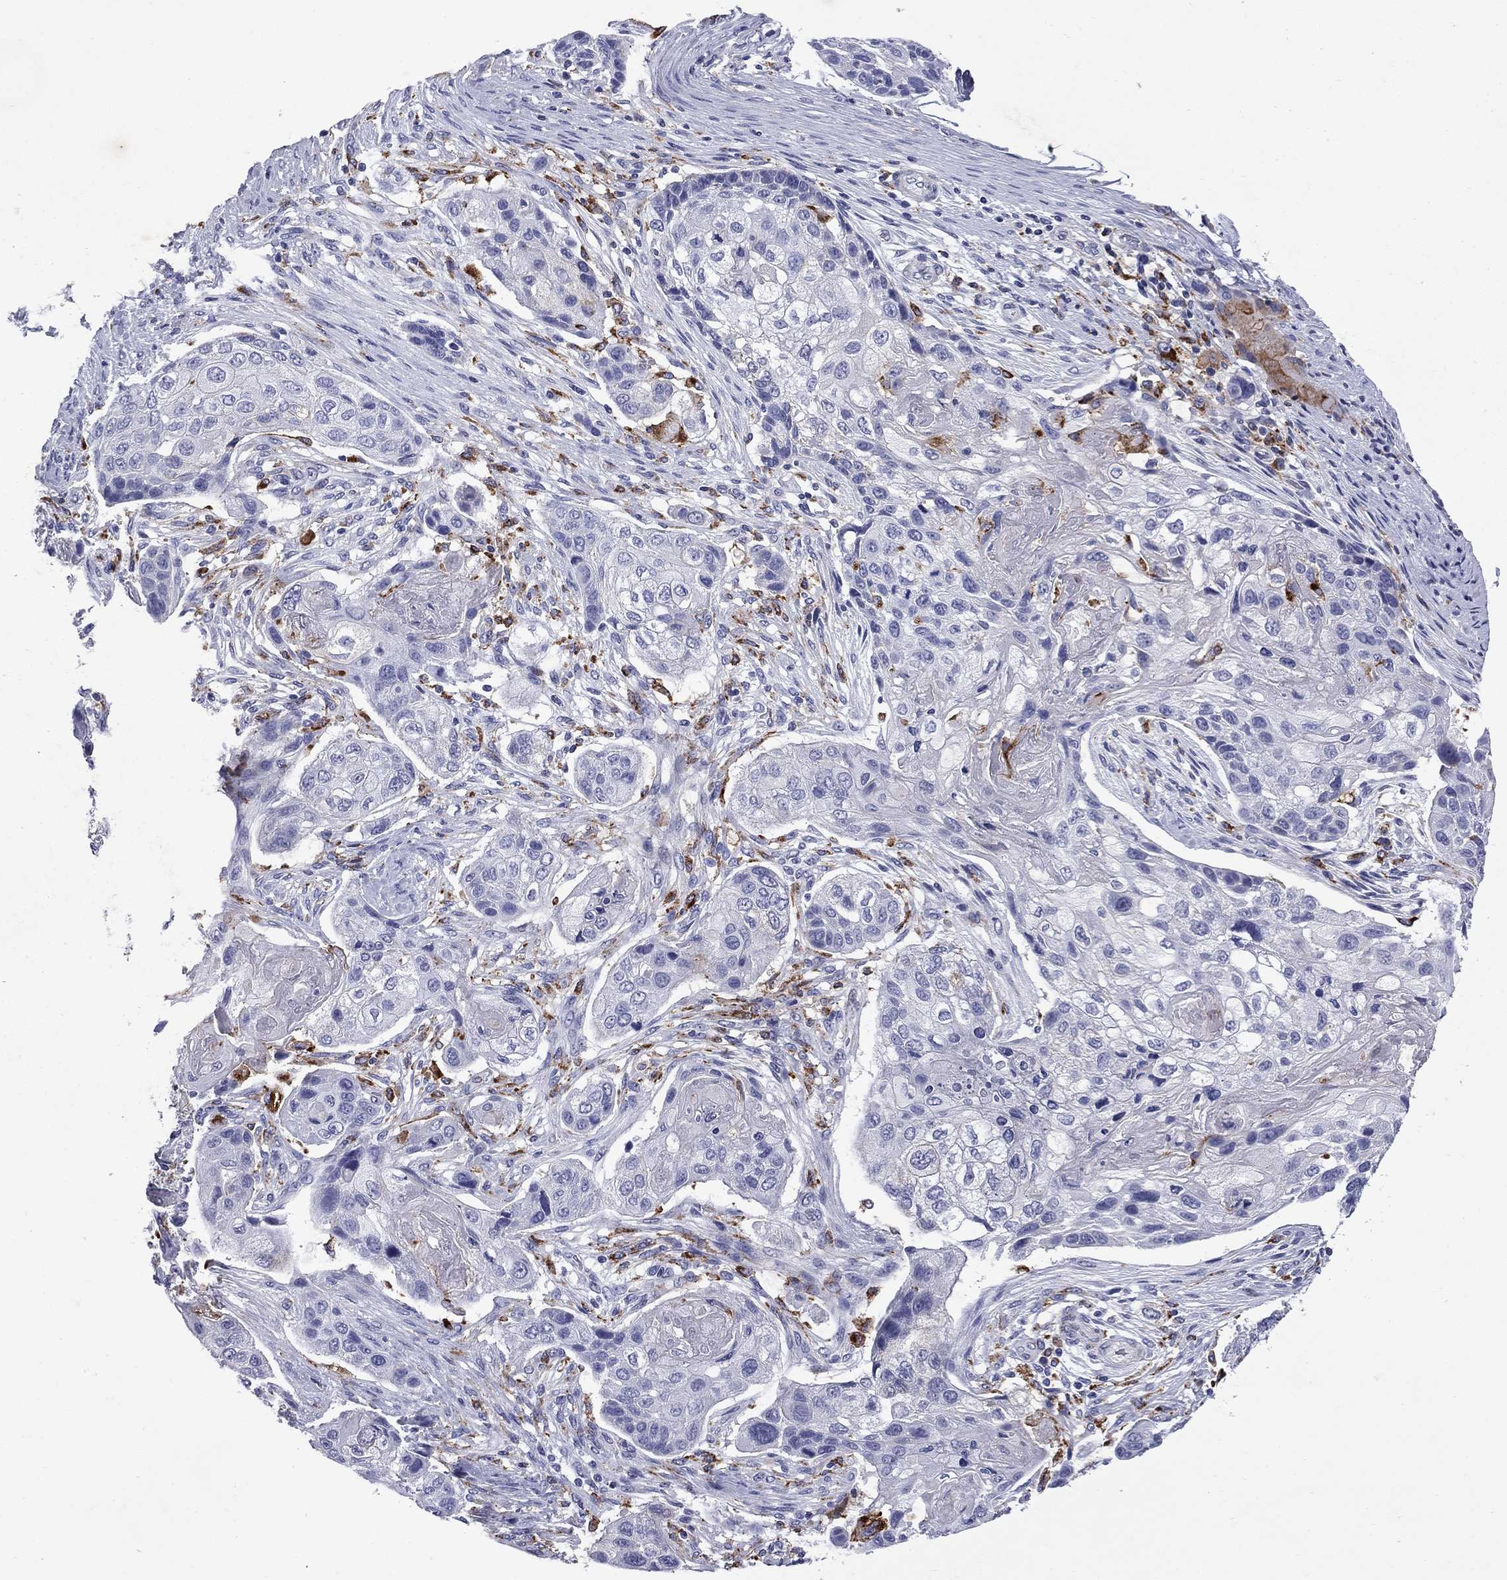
{"staining": {"intensity": "negative", "quantity": "none", "location": "none"}, "tissue": "lung cancer", "cell_type": "Tumor cells", "image_type": "cancer", "snomed": [{"axis": "morphology", "description": "Normal tissue, NOS"}, {"axis": "morphology", "description": "Squamous cell carcinoma, NOS"}, {"axis": "topography", "description": "Bronchus"}, {"axis": "topography", "description": "Lung"}], "caption": "High power microscopy image of an IHC image of squamous cell carcinoma (lung), revealing no significant staining in tumor cells.", "gene": "MADCAM1", "patient": {"sex": "male", "age": 69}}